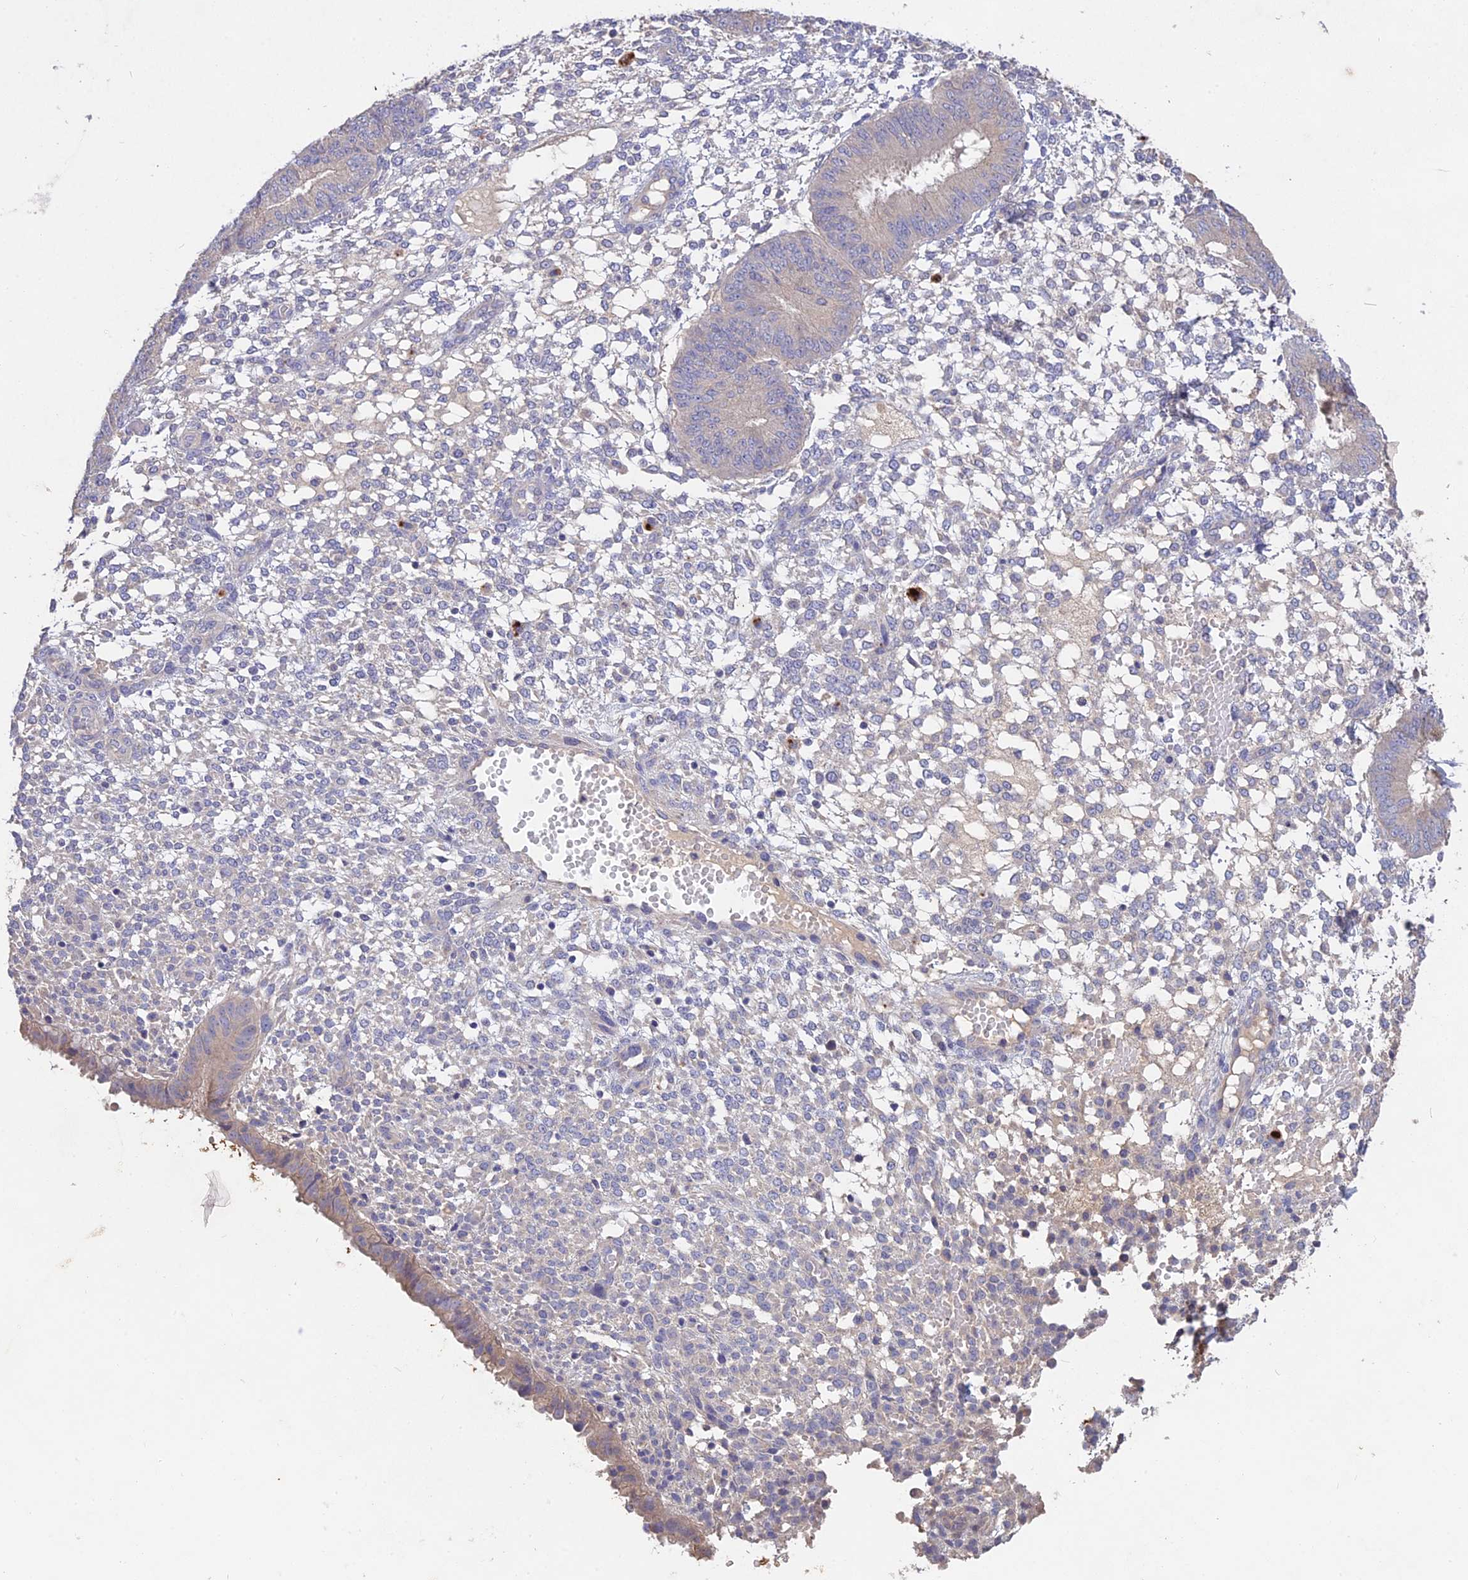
{"staining": {"intensity": "negative", "quantity": "none", "location": "none"}, "tissue": "endometrium", "cell_type": "Cells in endometrial stroma", "image_type": "normal", "snomed": [{"axis": "morphology", "description": "Normal tissue, NOS"}, {"axis": "topography", "description": "Endometrium"}], "caption": "Cells in endometrial stroma show no significant protein expression in unremarkable endometrium.", "gene": "SLC26A4", "patient": {"sex": "female", "age": 49}}